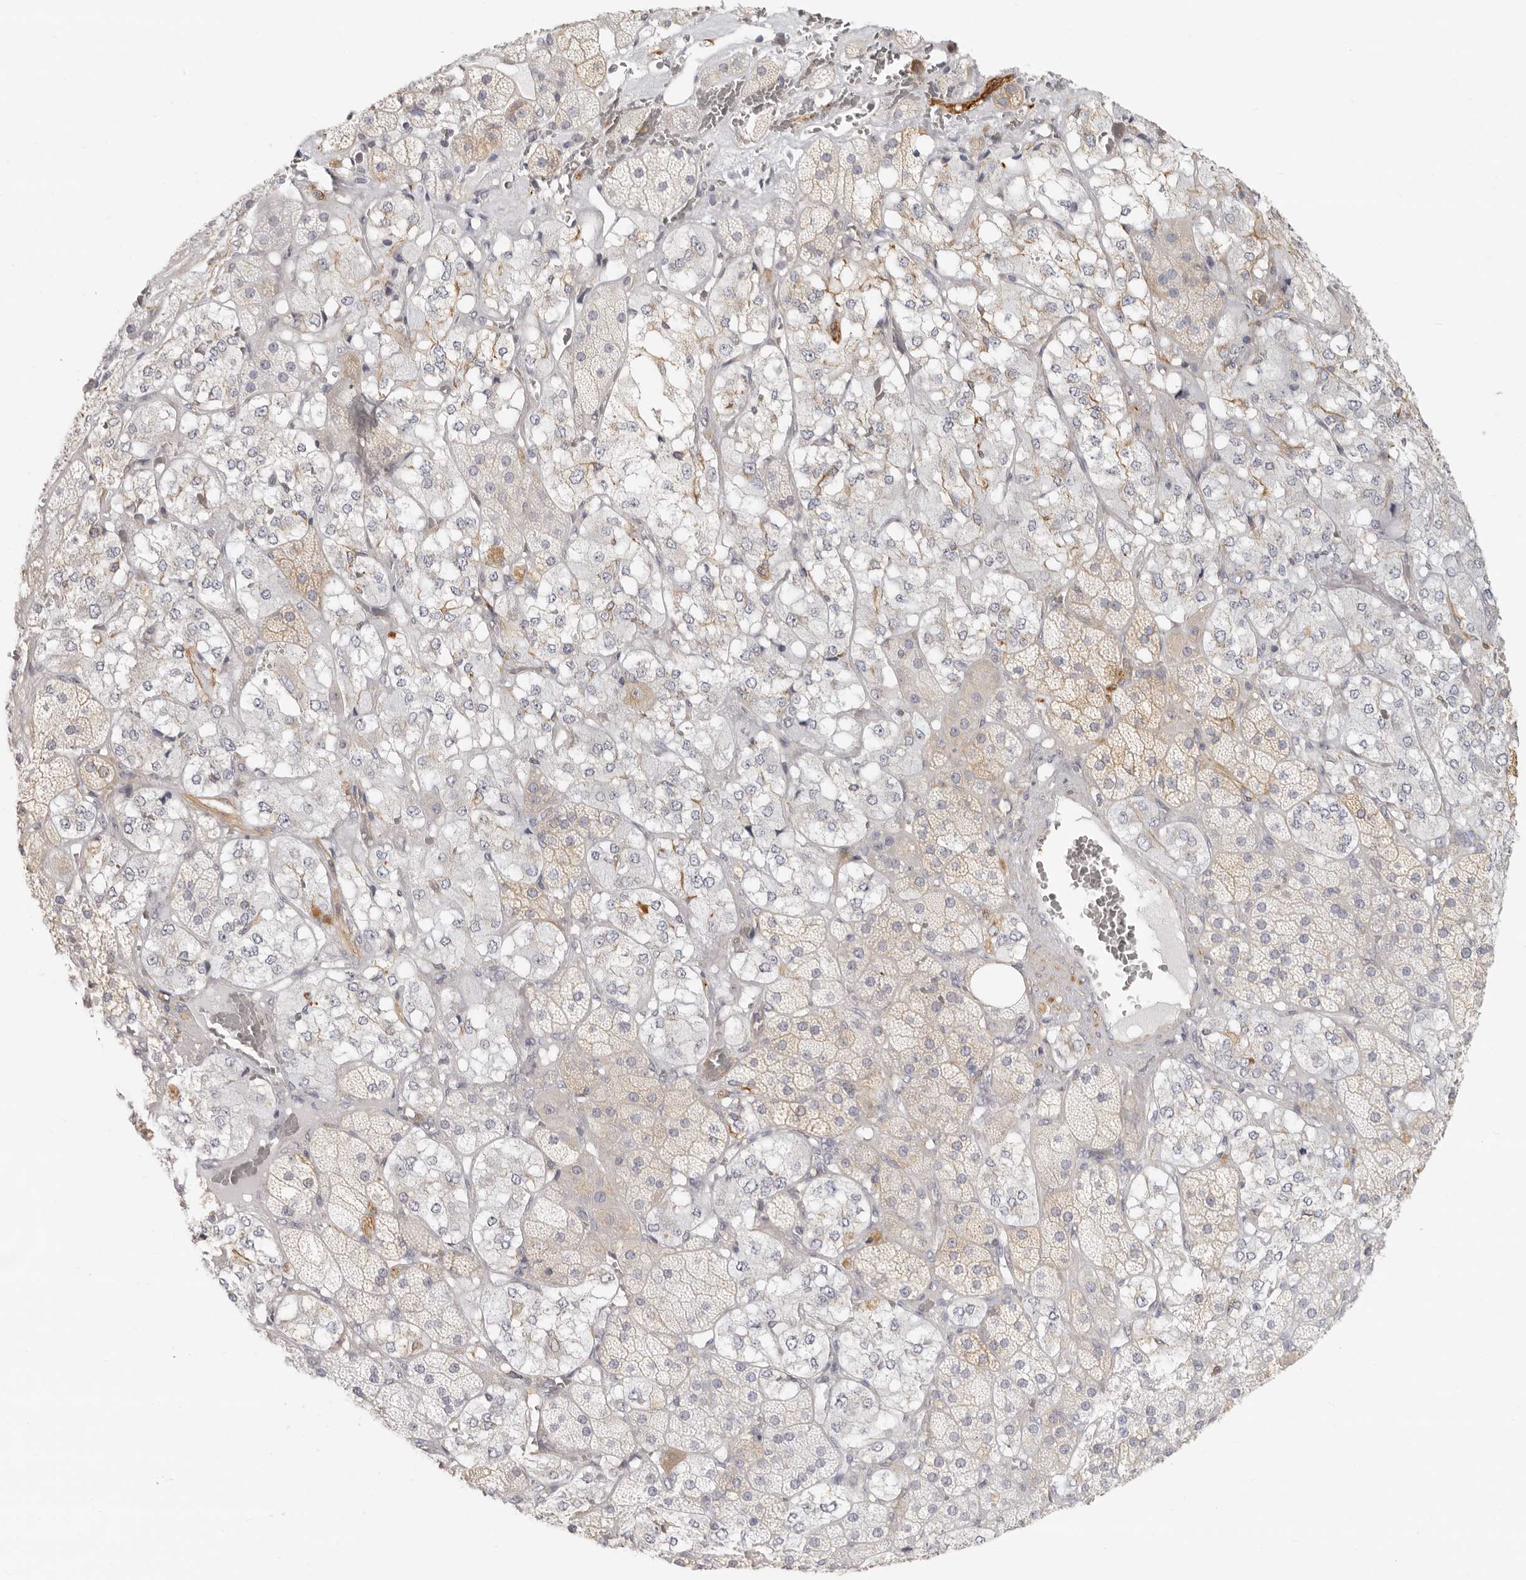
{"staining": {"intensity": "moderate", "quantity": "<25%", "location": "cytoplasmic/membranous"}, "tissue": "adrenal gland", "cell_type": "Glandular cells", "image_type": "normal", "snomed": [{"axis": "morphology", "description": "Normal tissue, NOS"}, {"axis": "topography", "description": "Adrenal gland"}], "caption": "IHC staining of unremarkable adrenal gland, which shows low levels of moderate cytoplasmic/membranous staining in approximately <25% of glandular cells indicating moderate cytoplasmic/membranous protein expression. The staining was performed using DAB (3,3'-diaminobenzidine) (brown) for protein detection and nuclei were counterstained in hematoxylin (blue).", "gene": "NIBAN1", "patient": {"sex": "male", "age": 57}}